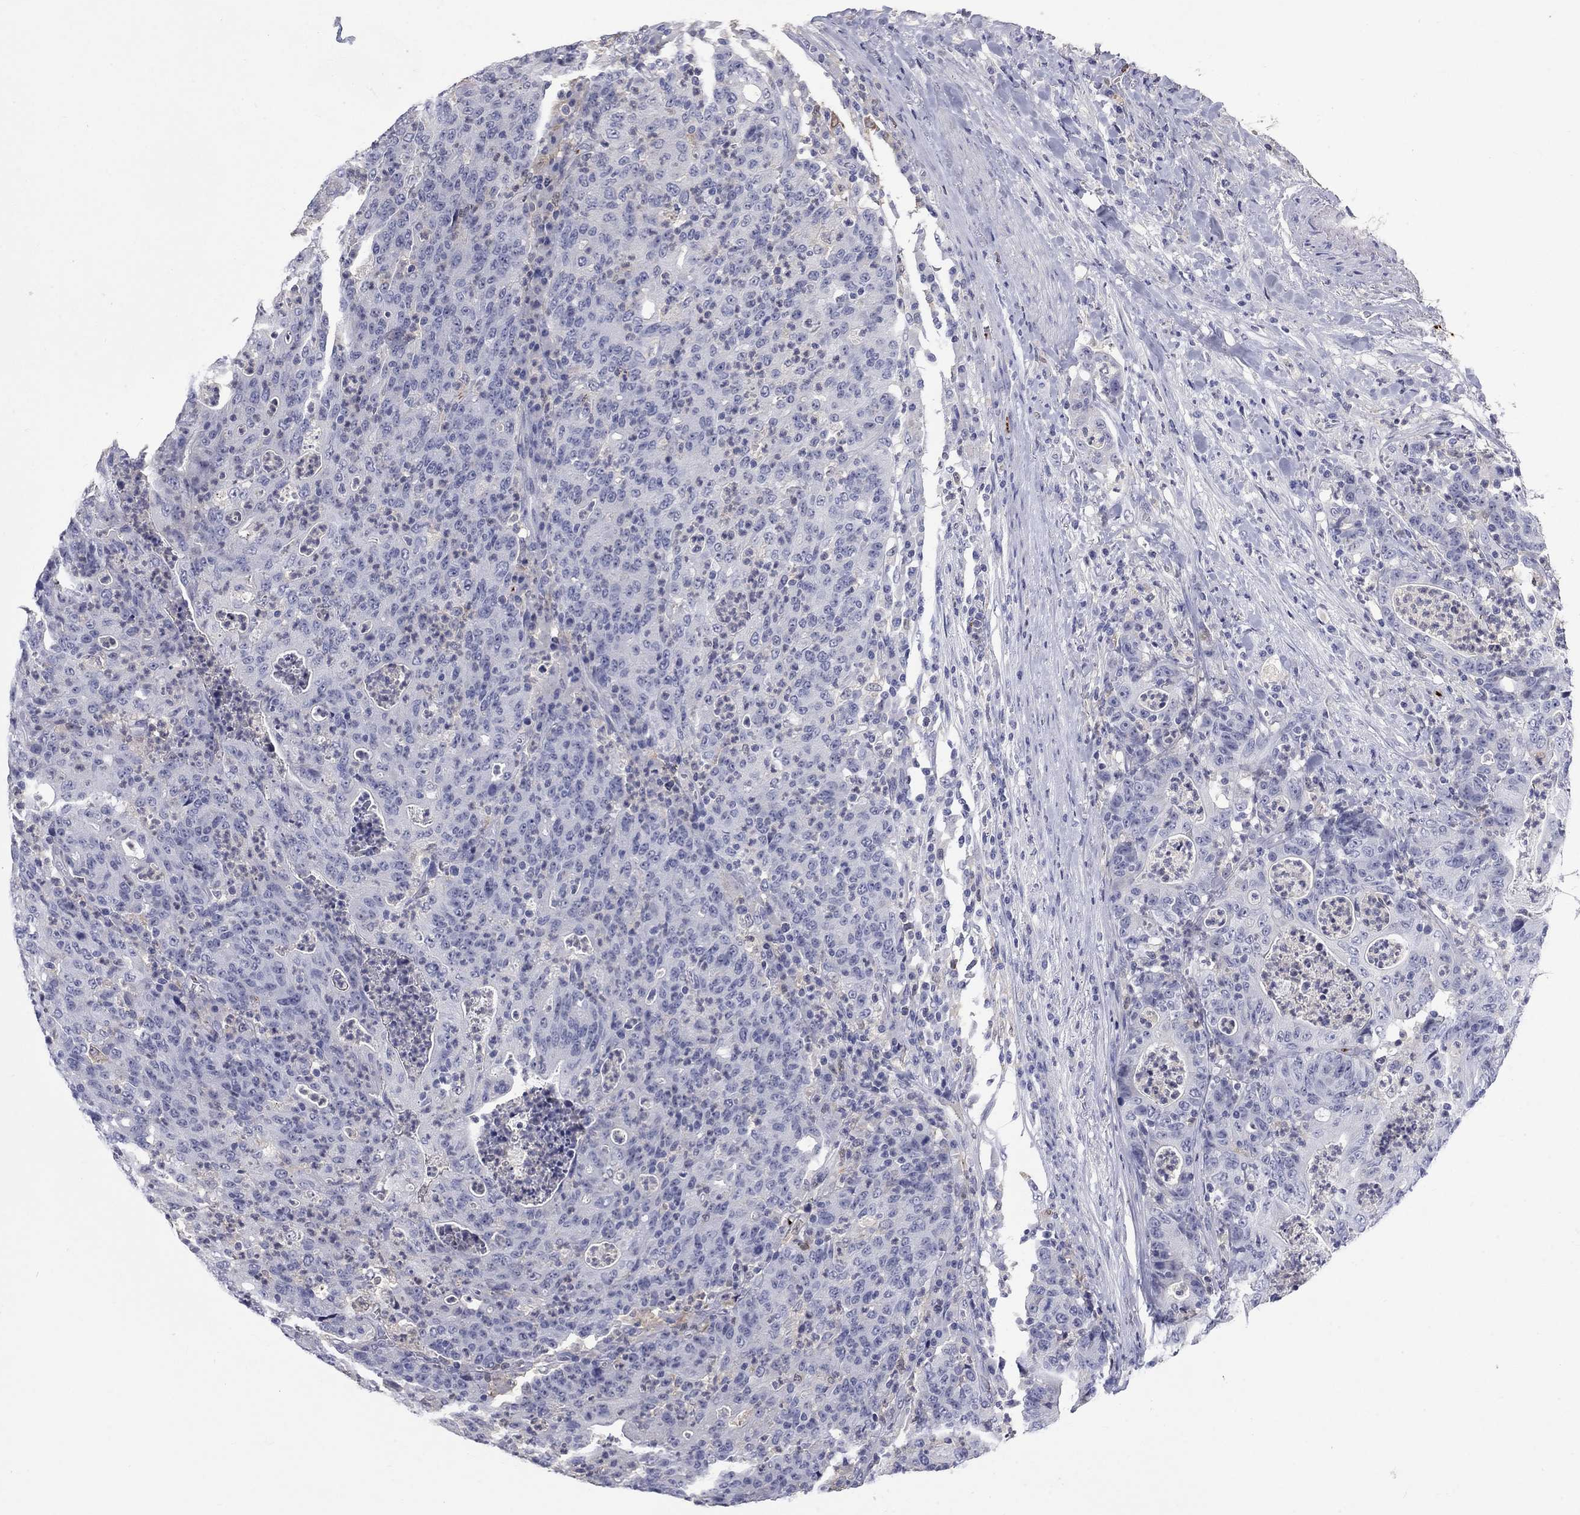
{"staining": {"intensity": "negative", "quantity": "none", "location": "none"}, "tissue": "colorectal cancer", "cell_type": "Tumor cells", "image_type": "cancer", "snomed": [{"axis": "morphology", "description": "Adenocarcinoma, NOS"}, {"axis": "topography", "description": "Colon"}], "caption": "Colorectal cancer was stained to show a protein in brown. There is no significant positivity in tumor cells. (DAB IHC, high magnification).", "gene": "PLEK", "patient": {"sex": "male", "age": 70}}